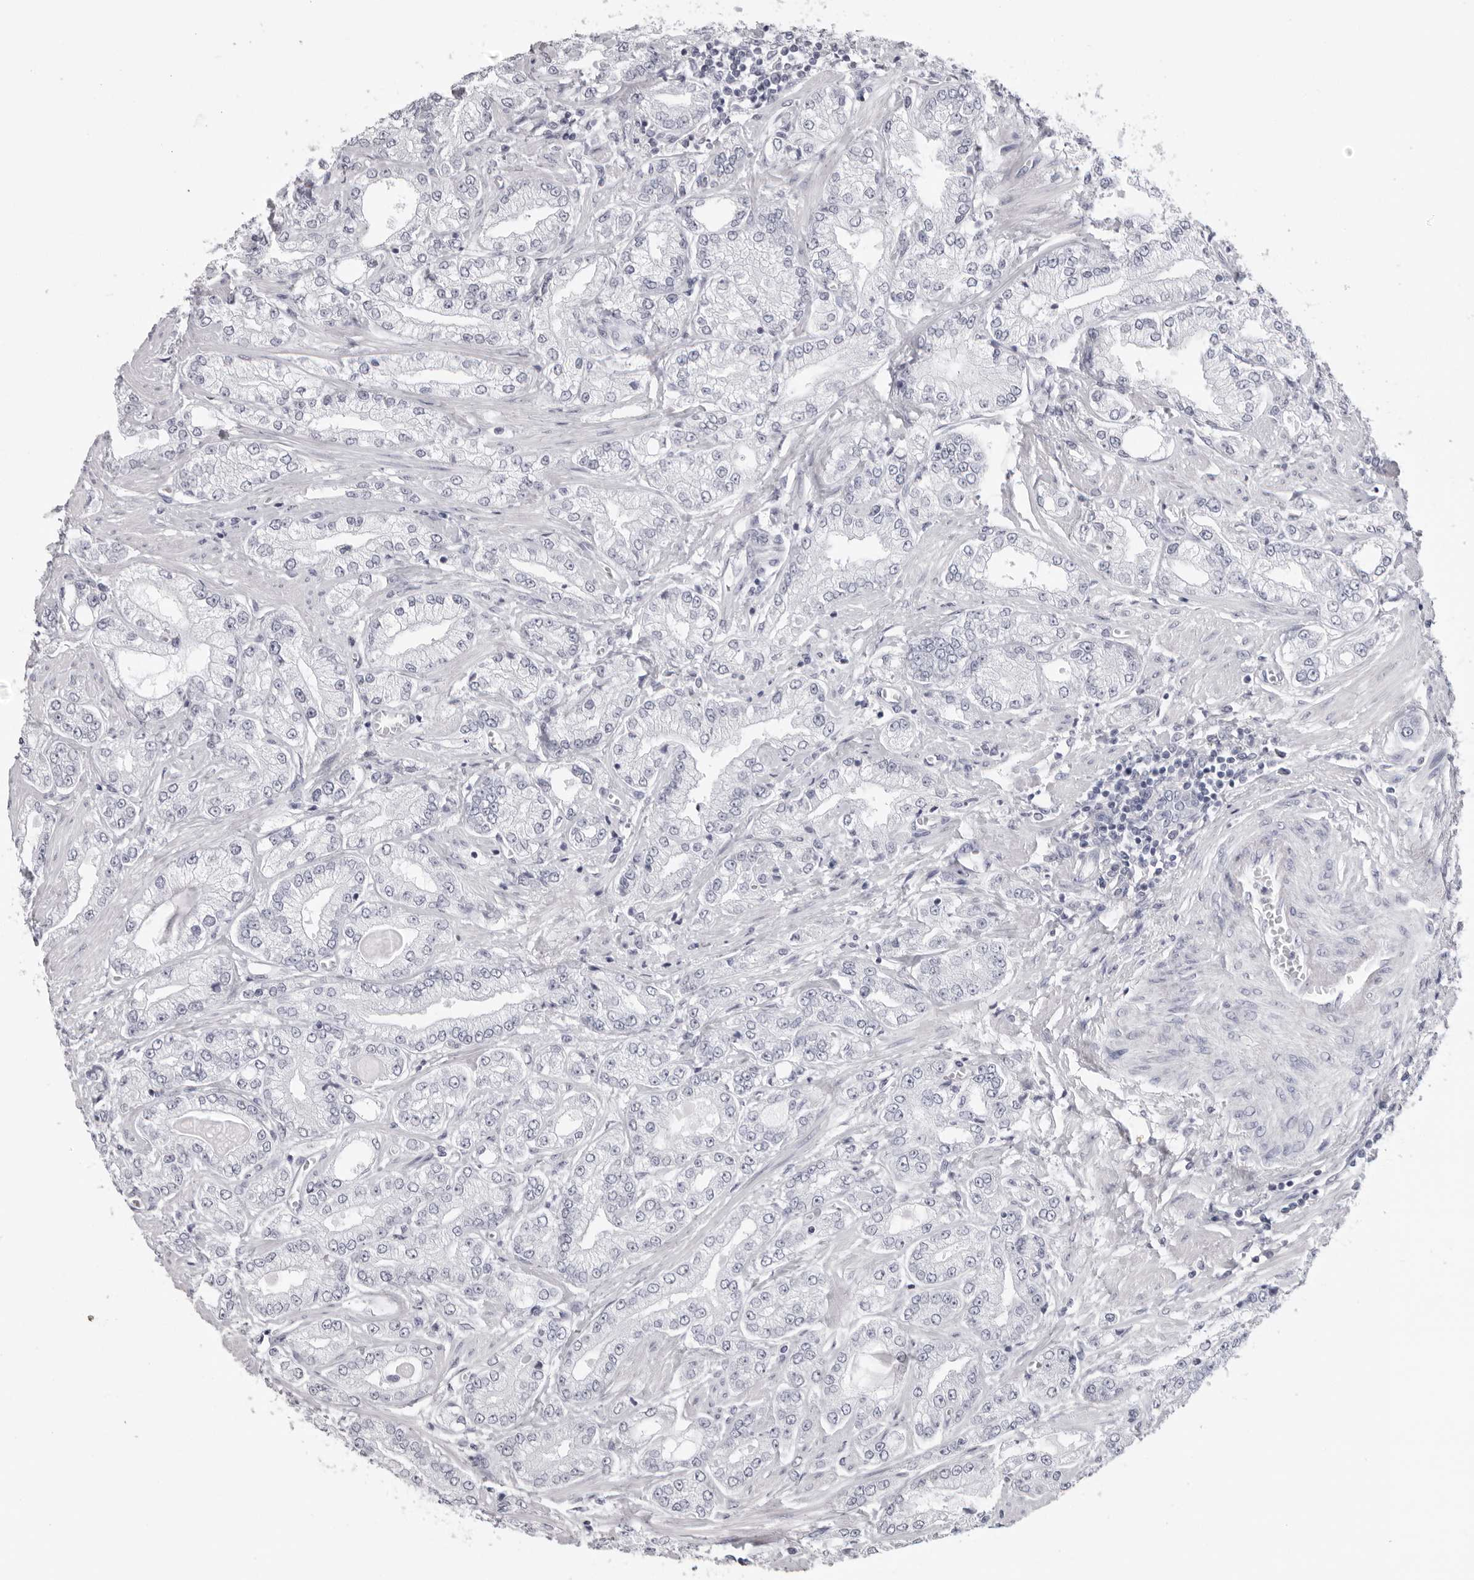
{"staining": {"intensity": "negative", "quantity": "none", "location": "none"}, "tissue": "prostate cancer", "cell_type": "Tumor cells", "image_type": "cancer", "snomed": [{"axis": "morphology", "description": "Adenocarcinoma, Low grade"}, {"axis": "topography", "description": "Prostate"}], "caption": "A histopathology image of human prostate cancer (adenocarcinoma (low-grade)) is negative for staining in tumor cells.", "gene": "DNALI1", "patient": {"sex": "male", "age": 62}}